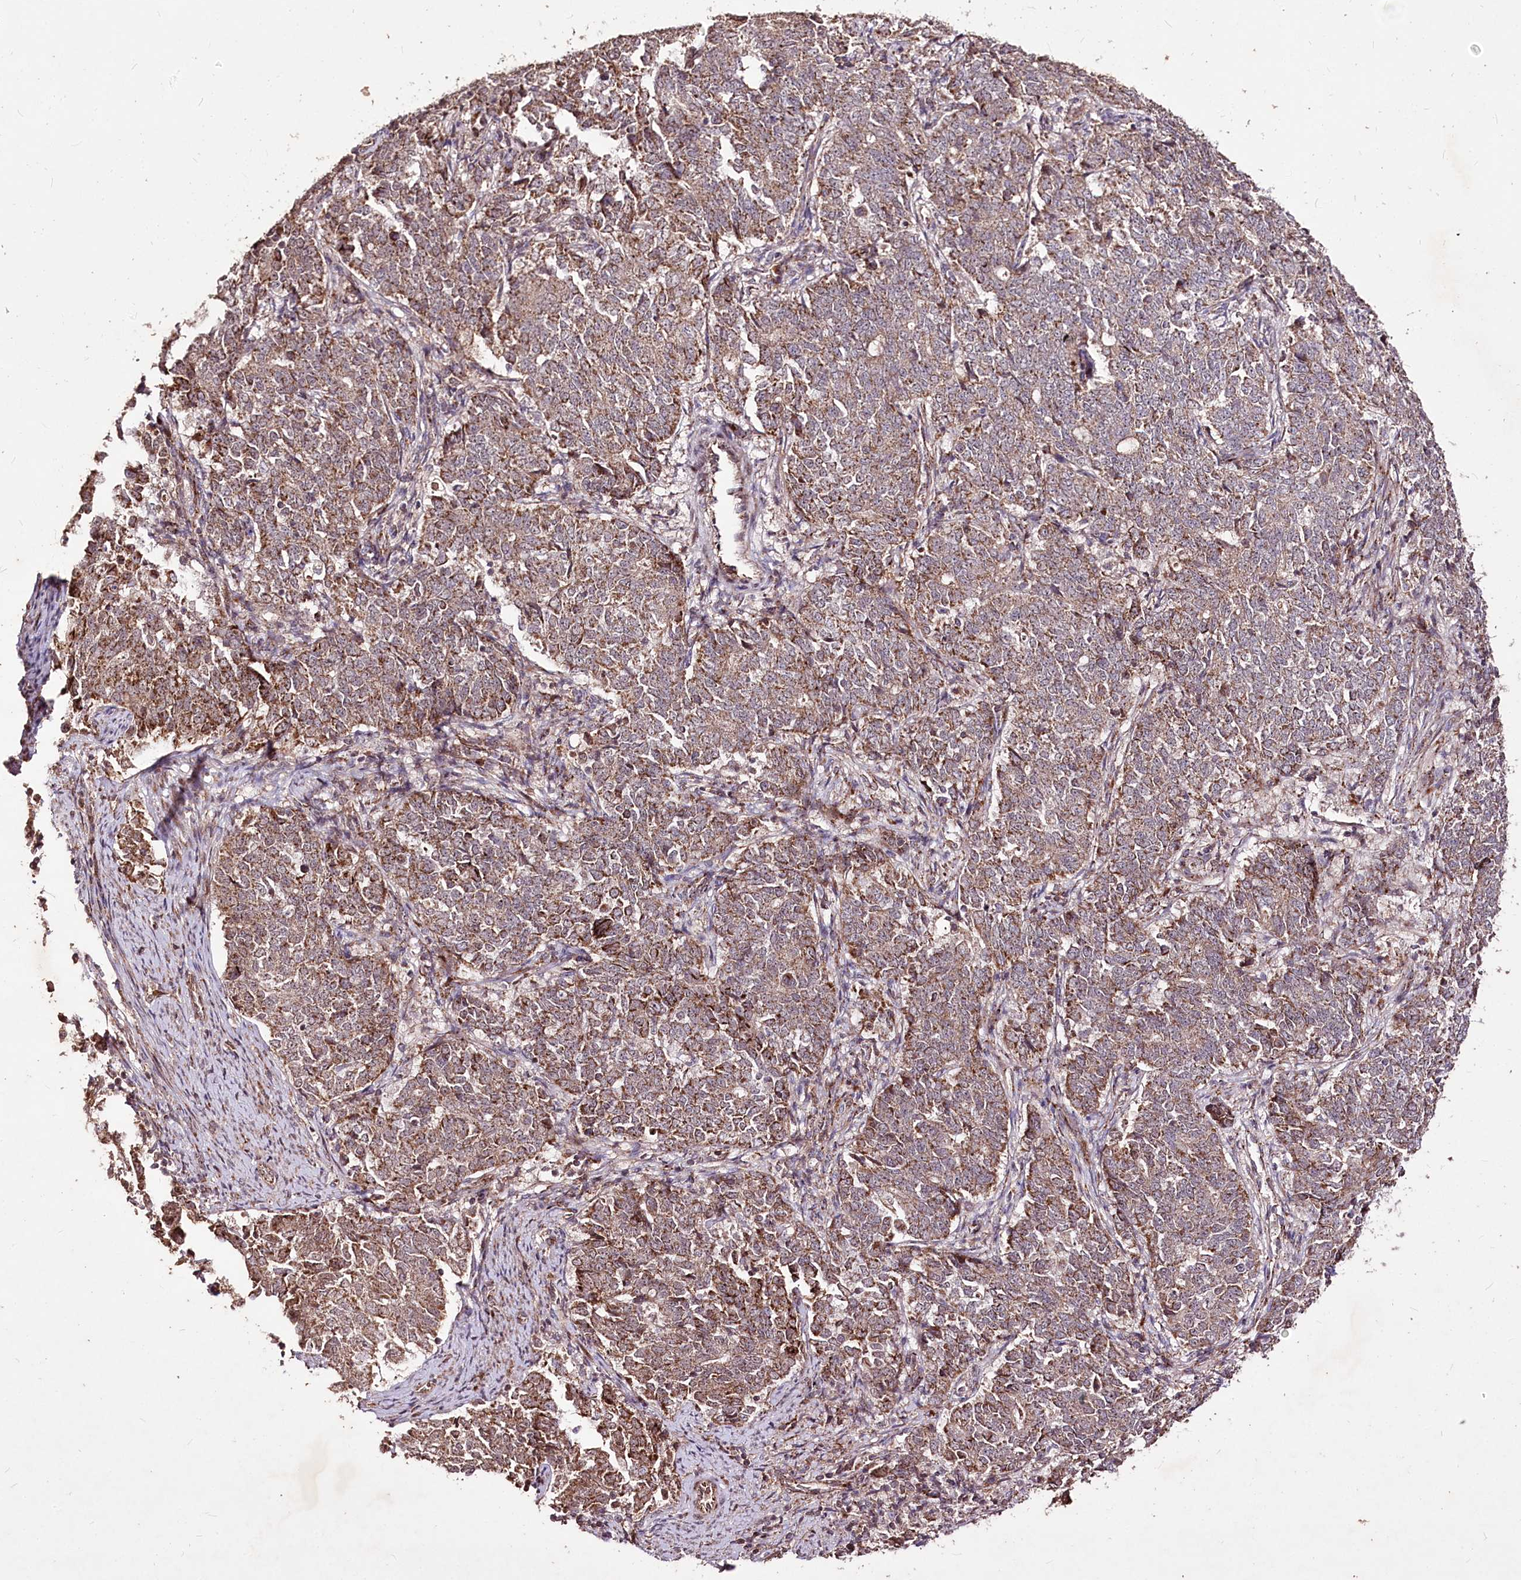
{"staining": {"intensity": "moderate", "quantity": ">75%", "location": "cytoplasmic/membranous"}, "tissue": "endometrial cancer", "cell_type": "Tumor cells", "image_type": "cancer", "snomed": [{"axis": "morphology", "description": "Adenocarcinoma, NOS"}, {"axis": "topography", "description": "Endometrium"}], "caption": "Human endometrial adenocarcinoma stained with a protein marker demonstrates moderate staining in tumor cells.", "gene": "CARD19", "patient": {"sex": "female", "age": 80}}